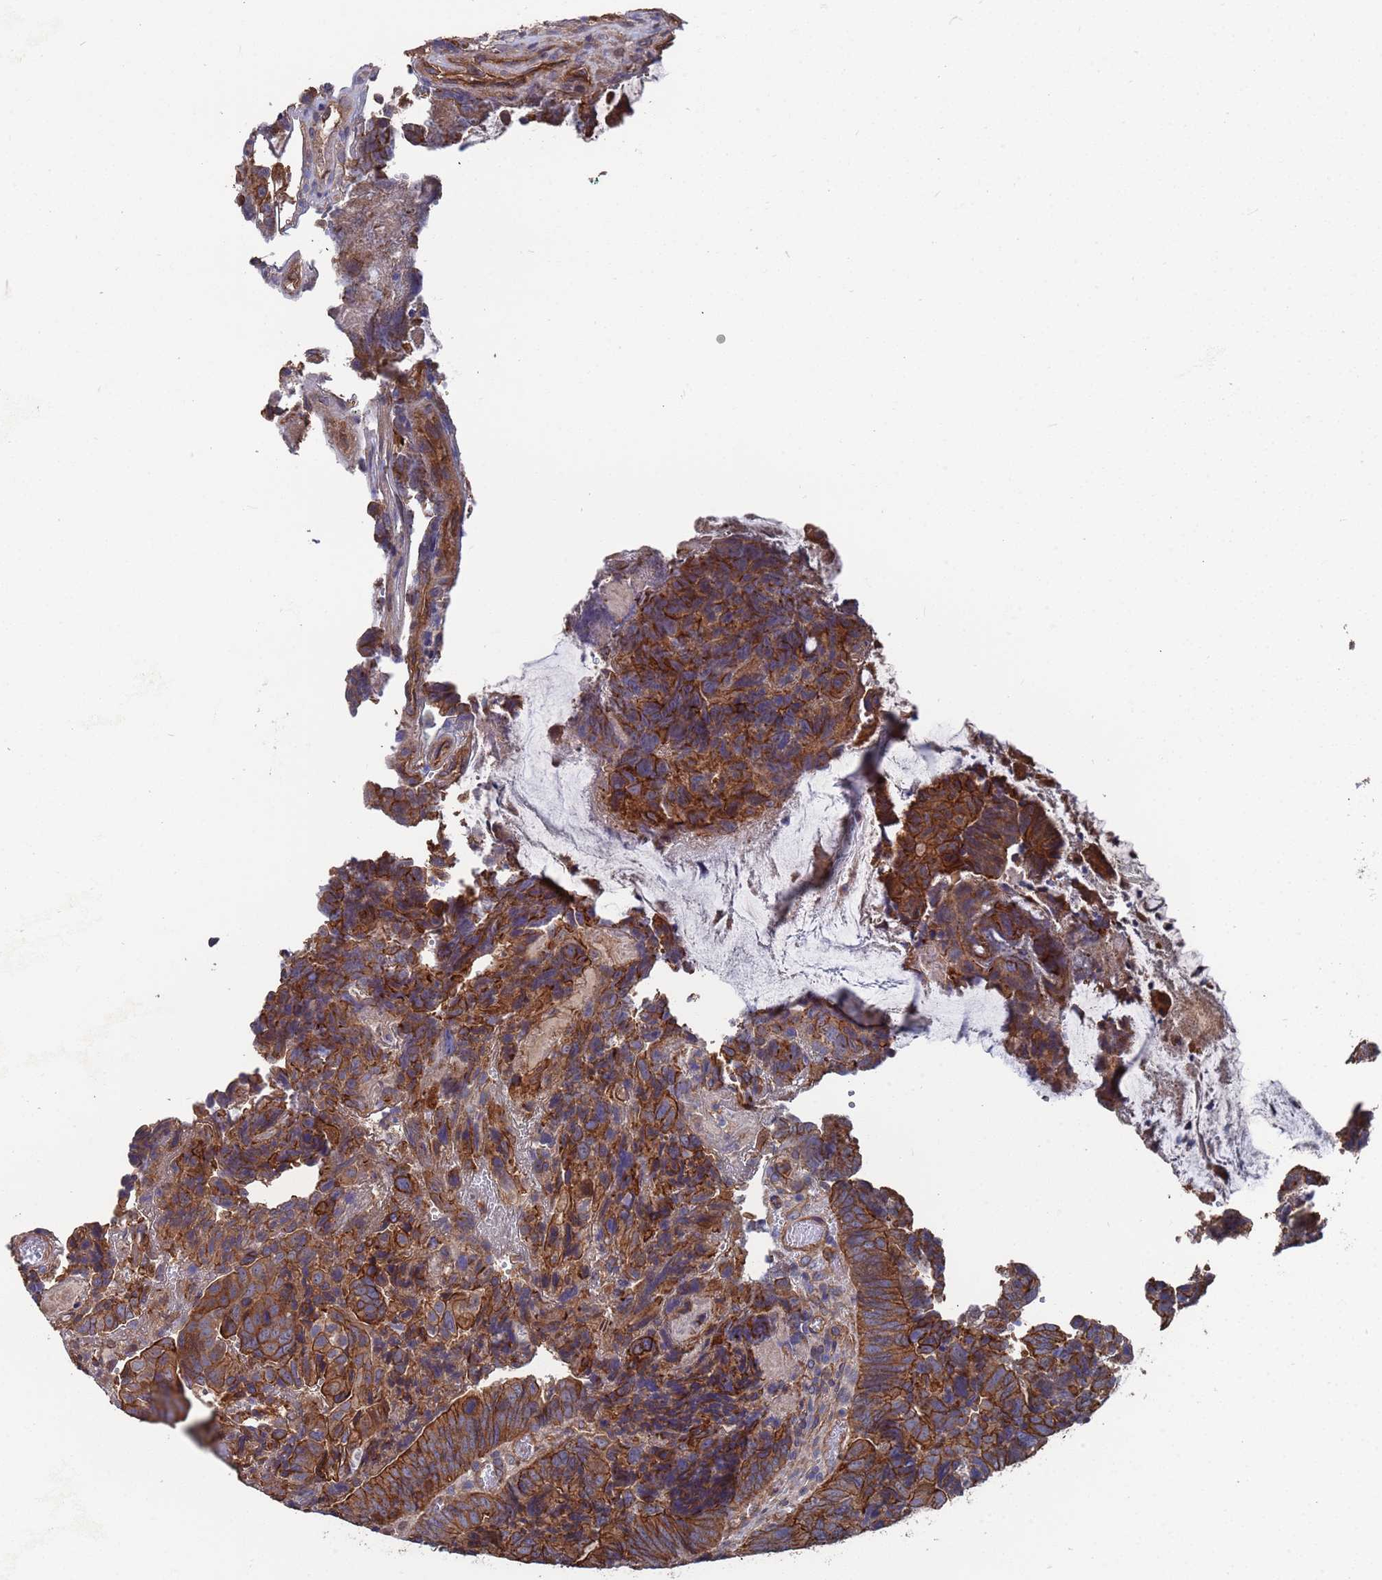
{"staining": {"intensity": "moderate", "quantity": ">75%", "location": "cytoplasmic/membranous"}, "tissue": "colorectal cancer", "cell_type": "Tumor cells", "image_type": "cancer", "snomed": [{"axis": "morphology", "description": "Adenocarcinoma, NOS"}, {"axis": "topography", "description": "Colon"}], "caption": "The image reveals staining of colorectal adenocarcinoma, revealing moderate cytoplasmic/membranous protein staining (brown color) within tumor cells.", "gene": "NDUFAF6", "patient": {"sex": "female", "age": 67}}